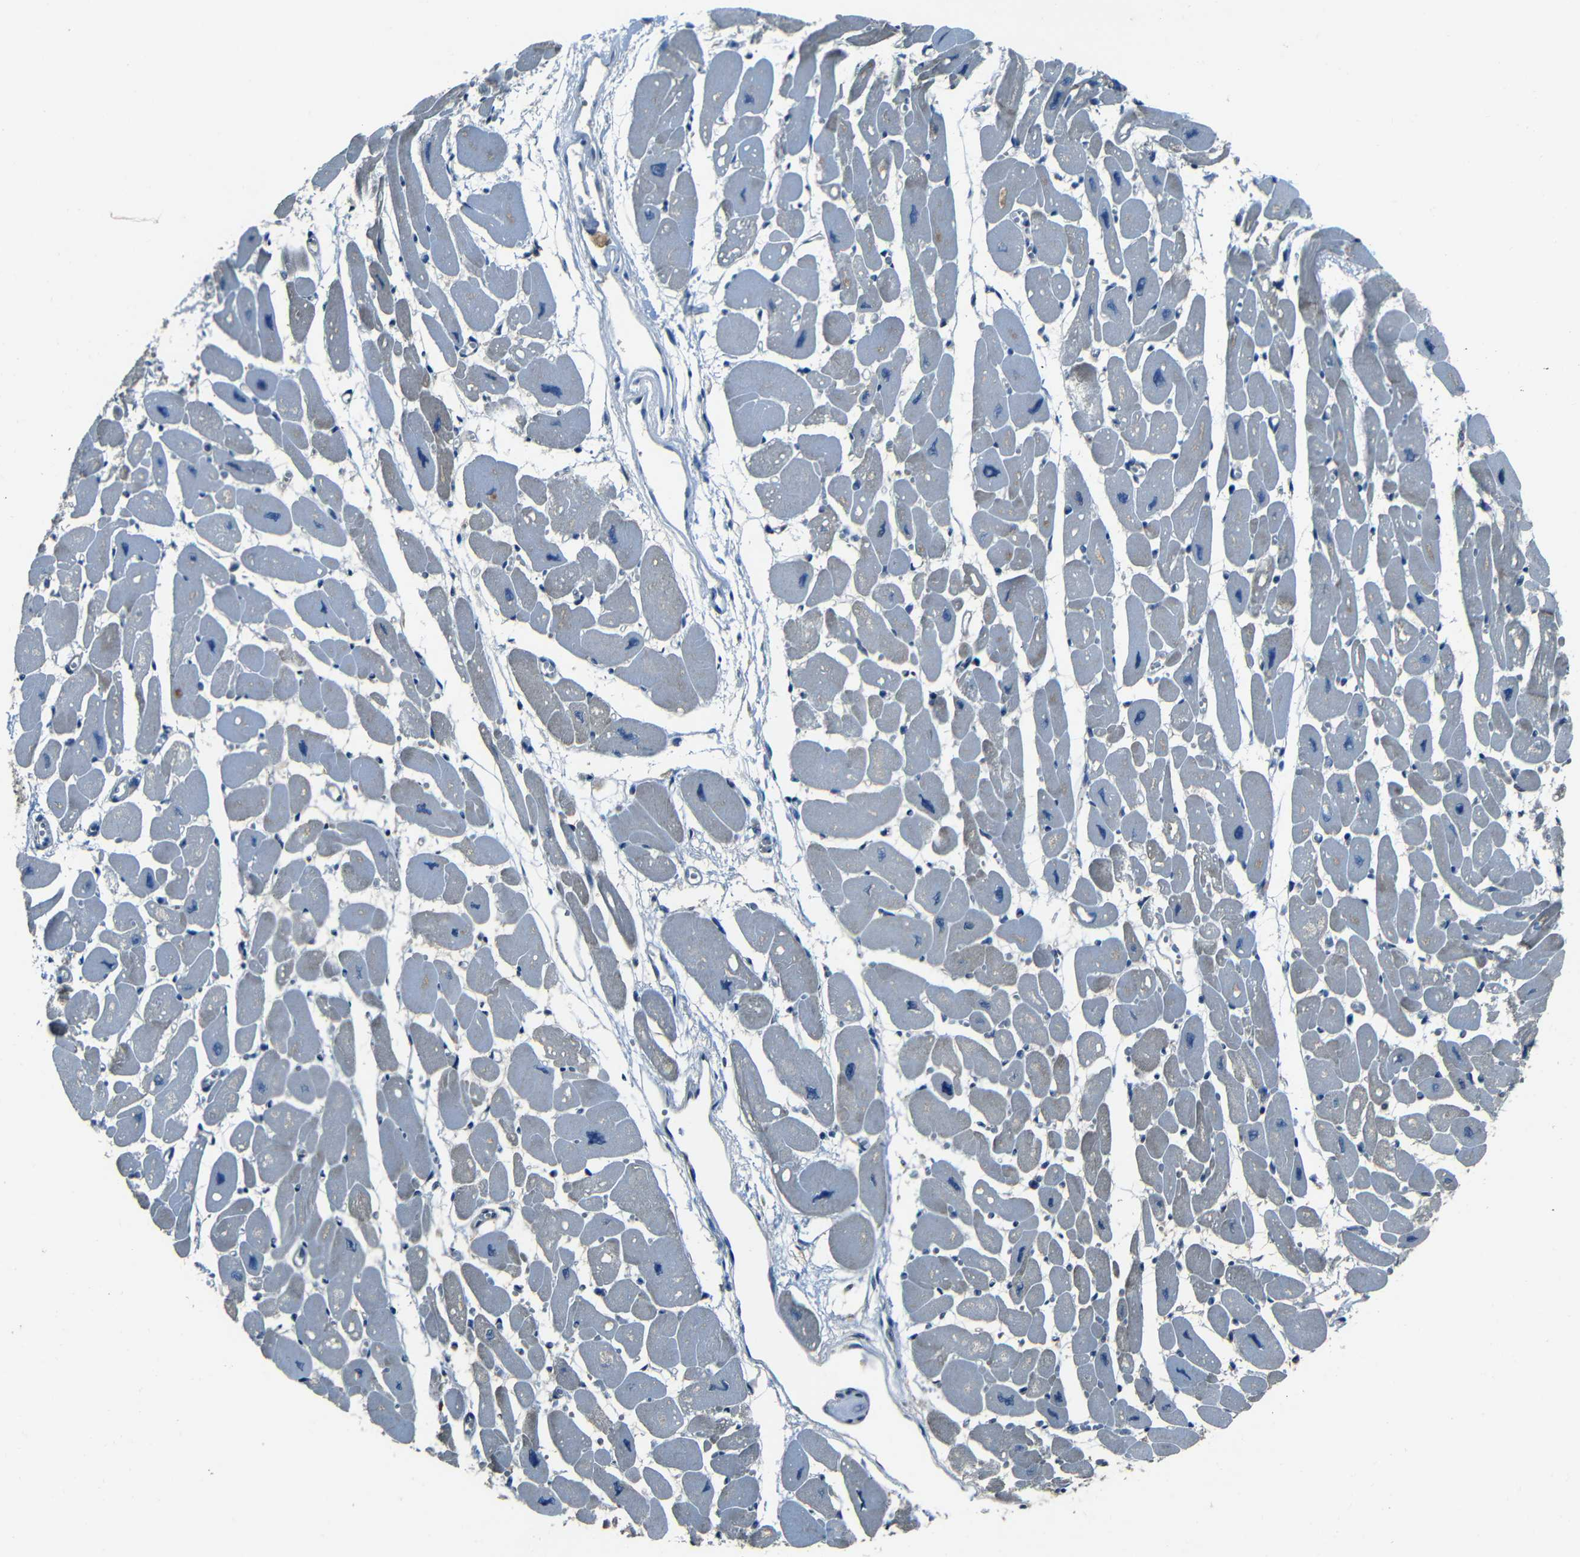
{"staining": {"intensity": "negative", "quantity": "none", "location": "none"}, "tissue": "heart muscle", "cell_type": "Cardiomyocytes", "image_type": "normal", "snomed": [{"axis": "morphology", "description": "Normal tissue, NOS"}, {"axis": "topography", "description": "Heart"}], "caption": "Heart muscle was stained to show a protein in brown. There is no significant expression in cardiomyocytes. Brightfield microscopy of immunohistochemistry (IHC) stained with DAB (3,3'-diaminobenzidine) (brown) and hematoxylin (blue), captured at high magnification.", "gene": "SLA", "patient": {"sex": "female", "age": 54}}